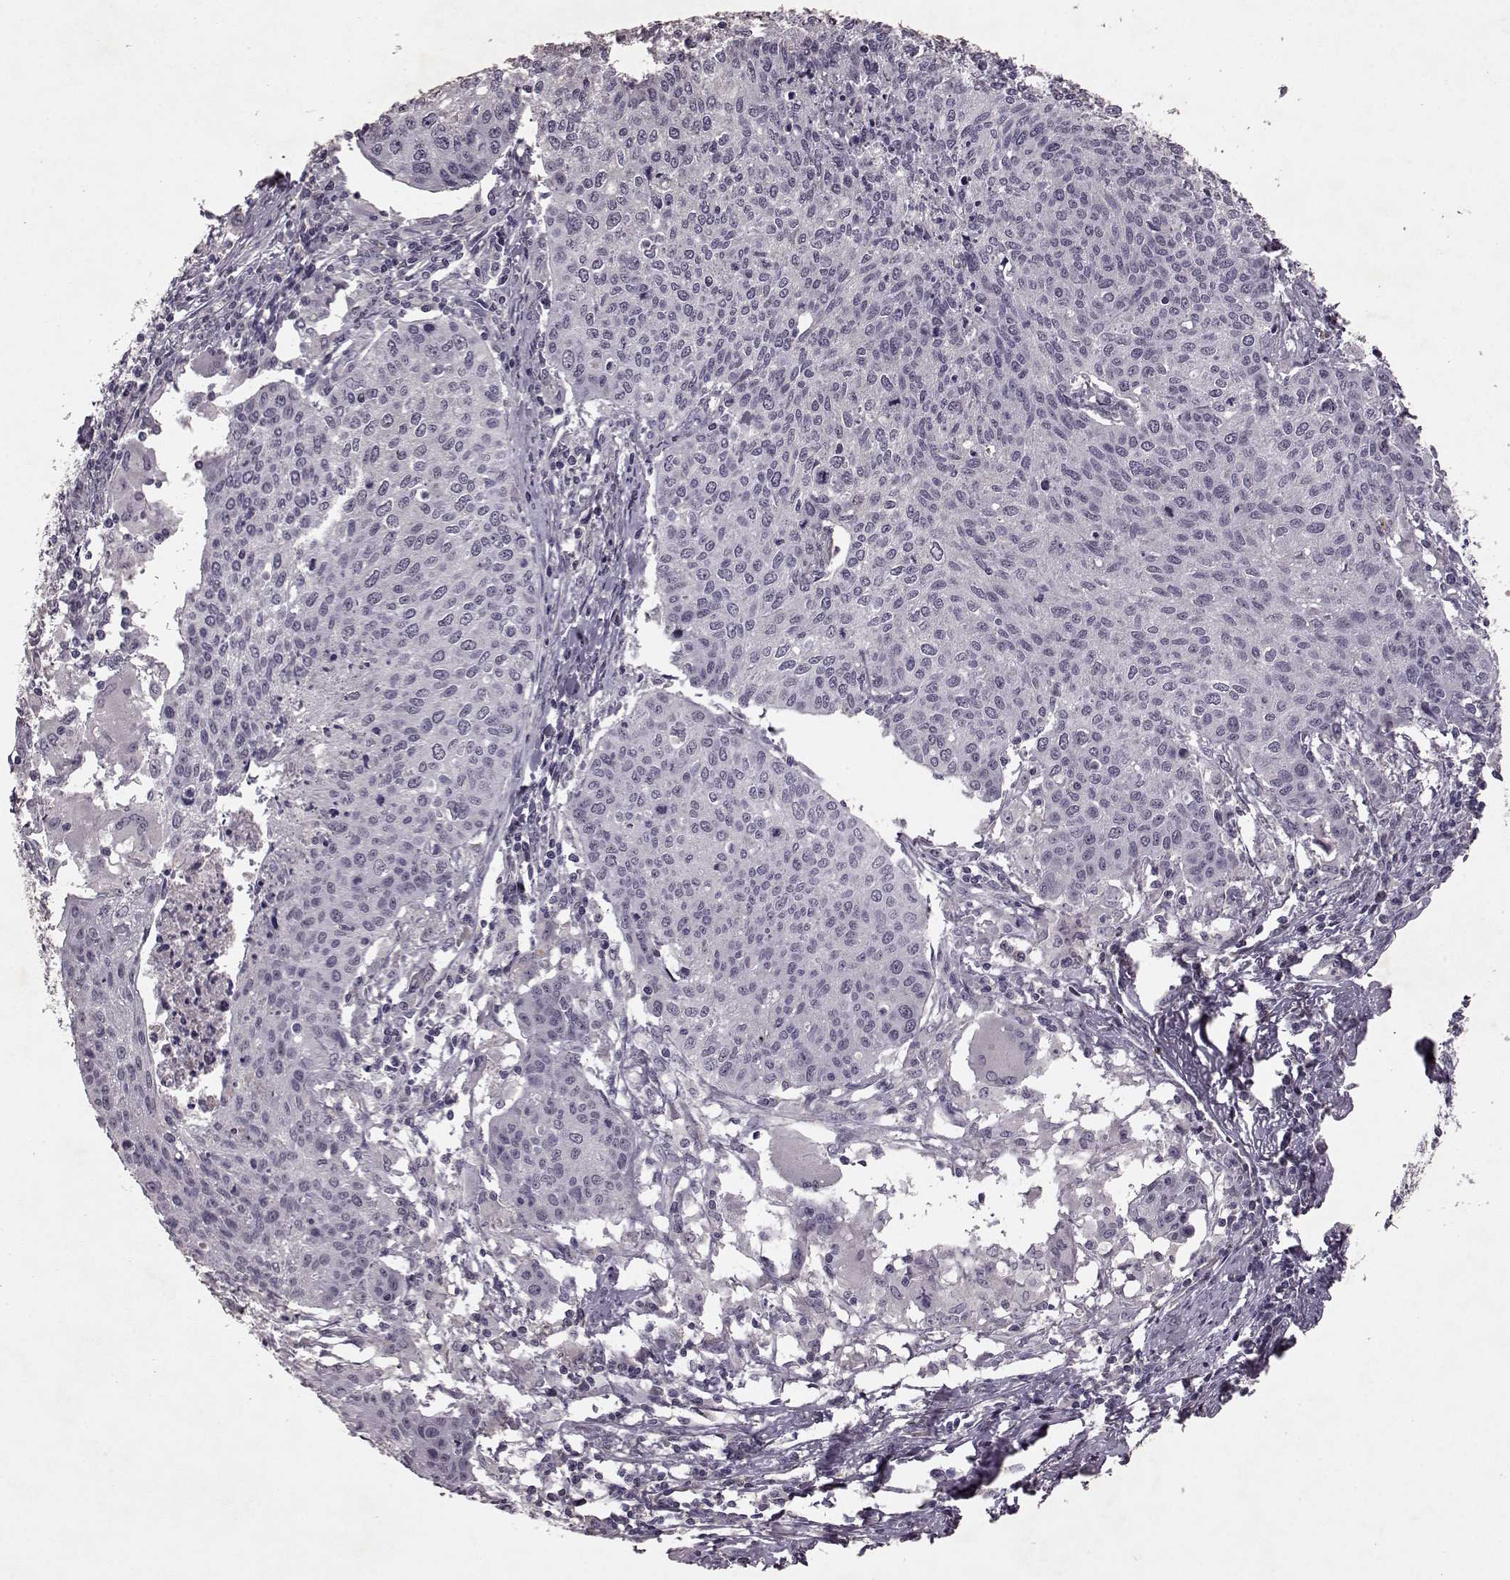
{"staining": {"intensity": "negative", "quantity": "none", "location": "none"}, "tissue": "cervical cancer", "cell_type": "Tumor cells", "image_type": "cancer", "snomed": [{"axis": "morphology", "description": "Squamous cell carcinoma, NOS"}, {"axis": "topography", "description": "Cervix"}], "caption": "Tumor cells show no significant protein staining in cervical cancer.", "gene": "FRRS1L", "patient": {"sex": "female", "age": 38}}